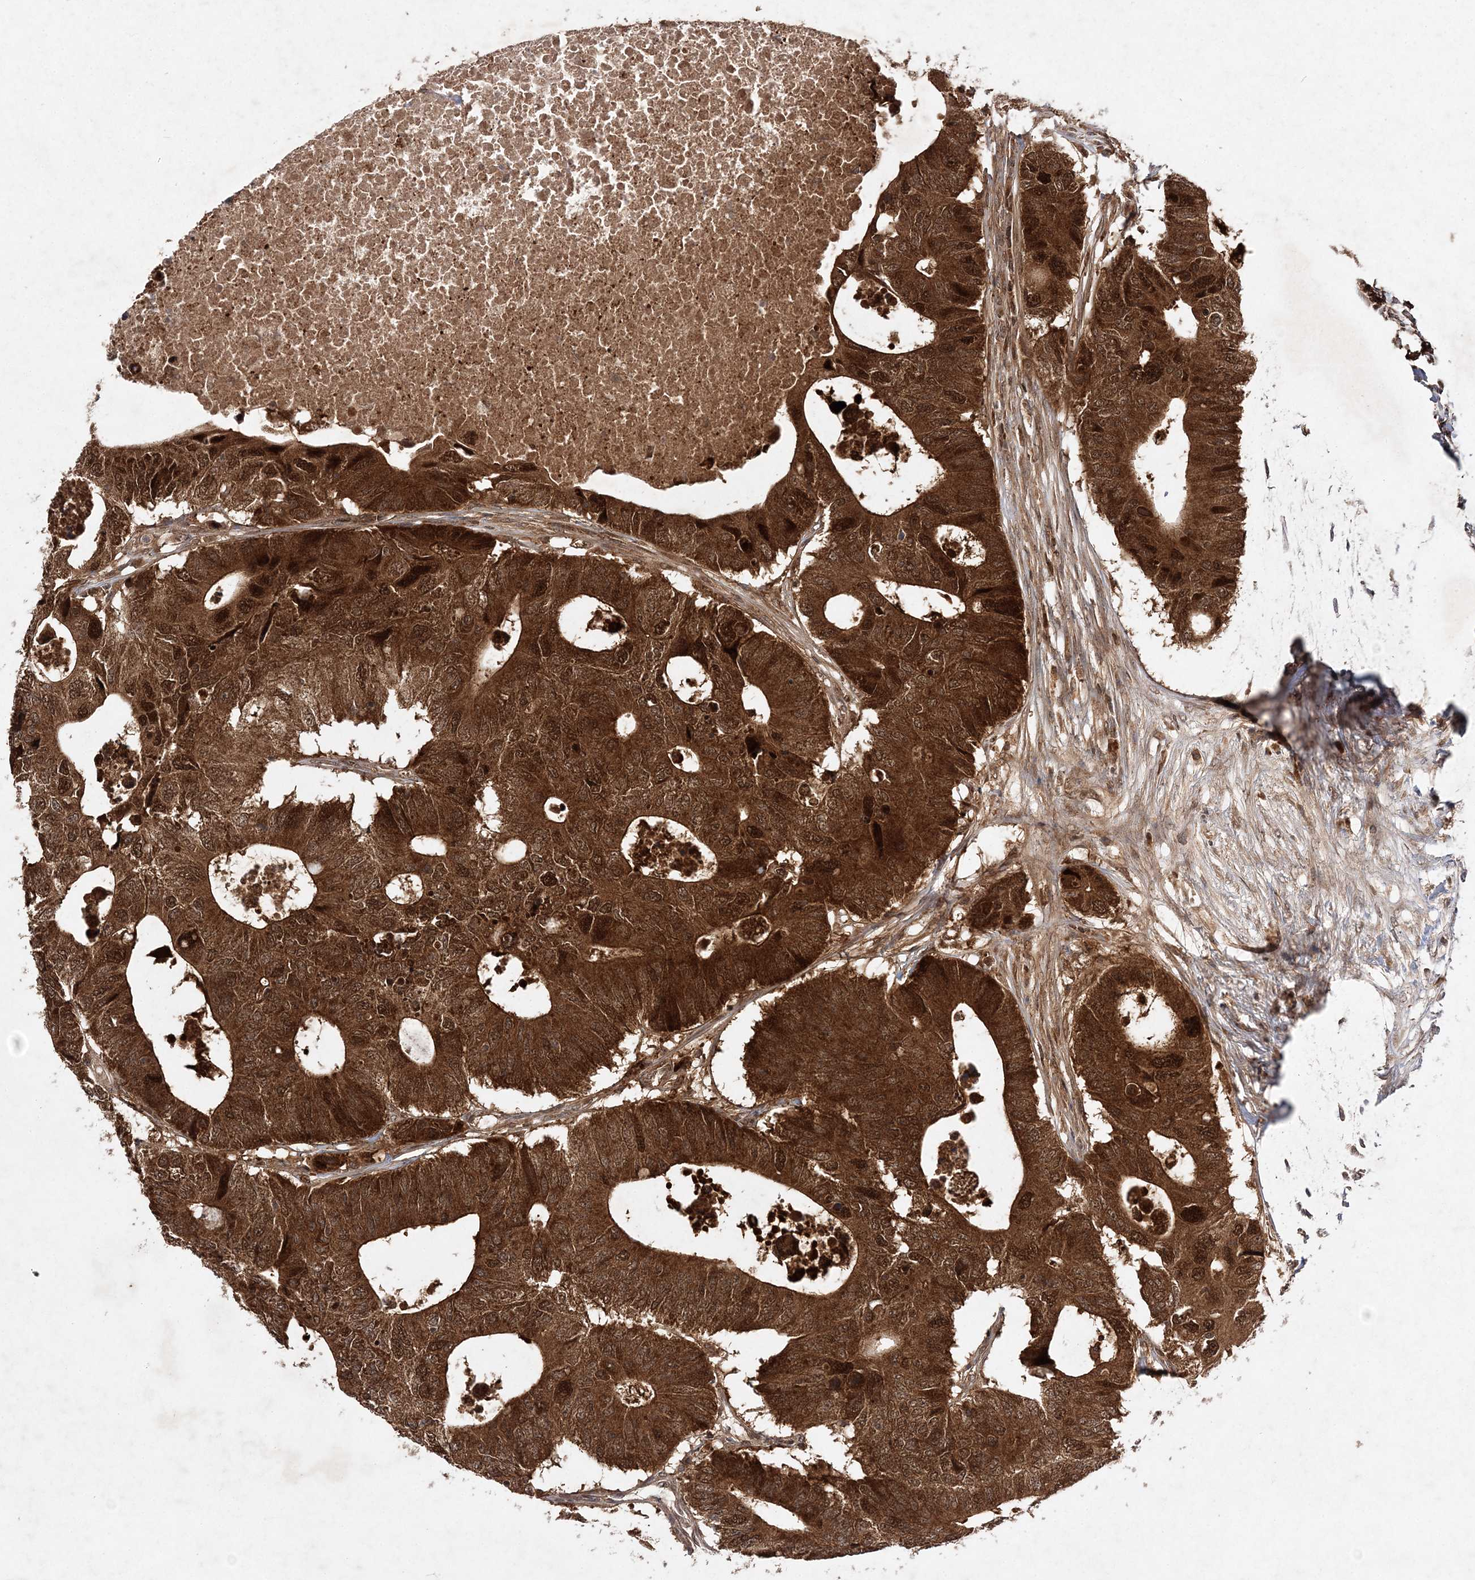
{"staining": {"intensity": "strong", "quantity": ">75%", "location": "cytoplasmic/membranous,nuclear"}, "tissue": "colorectal cancer", "cell_type": "Tumor cells", "image_type": "cancer", "snomed": [{"axis": "morphology", "description": "Adenocarcinoma, NOS"}, {"axis": "topography", "description": "Colon"}], "caption": "Immunohistochemistry (IHC) histopathology image of neoplastic tissue: human colorectal adenocarcinoma stained using IHC reveals high levels of strong protein expression localized specifically in the cytoplasmic/membranous and nuclear of tumor cells, appearing as a cytoplasmic/membranous and nuclear brown color.", "gene": "NIF3L1", "patient": {"sex": "male", "age": 71}}